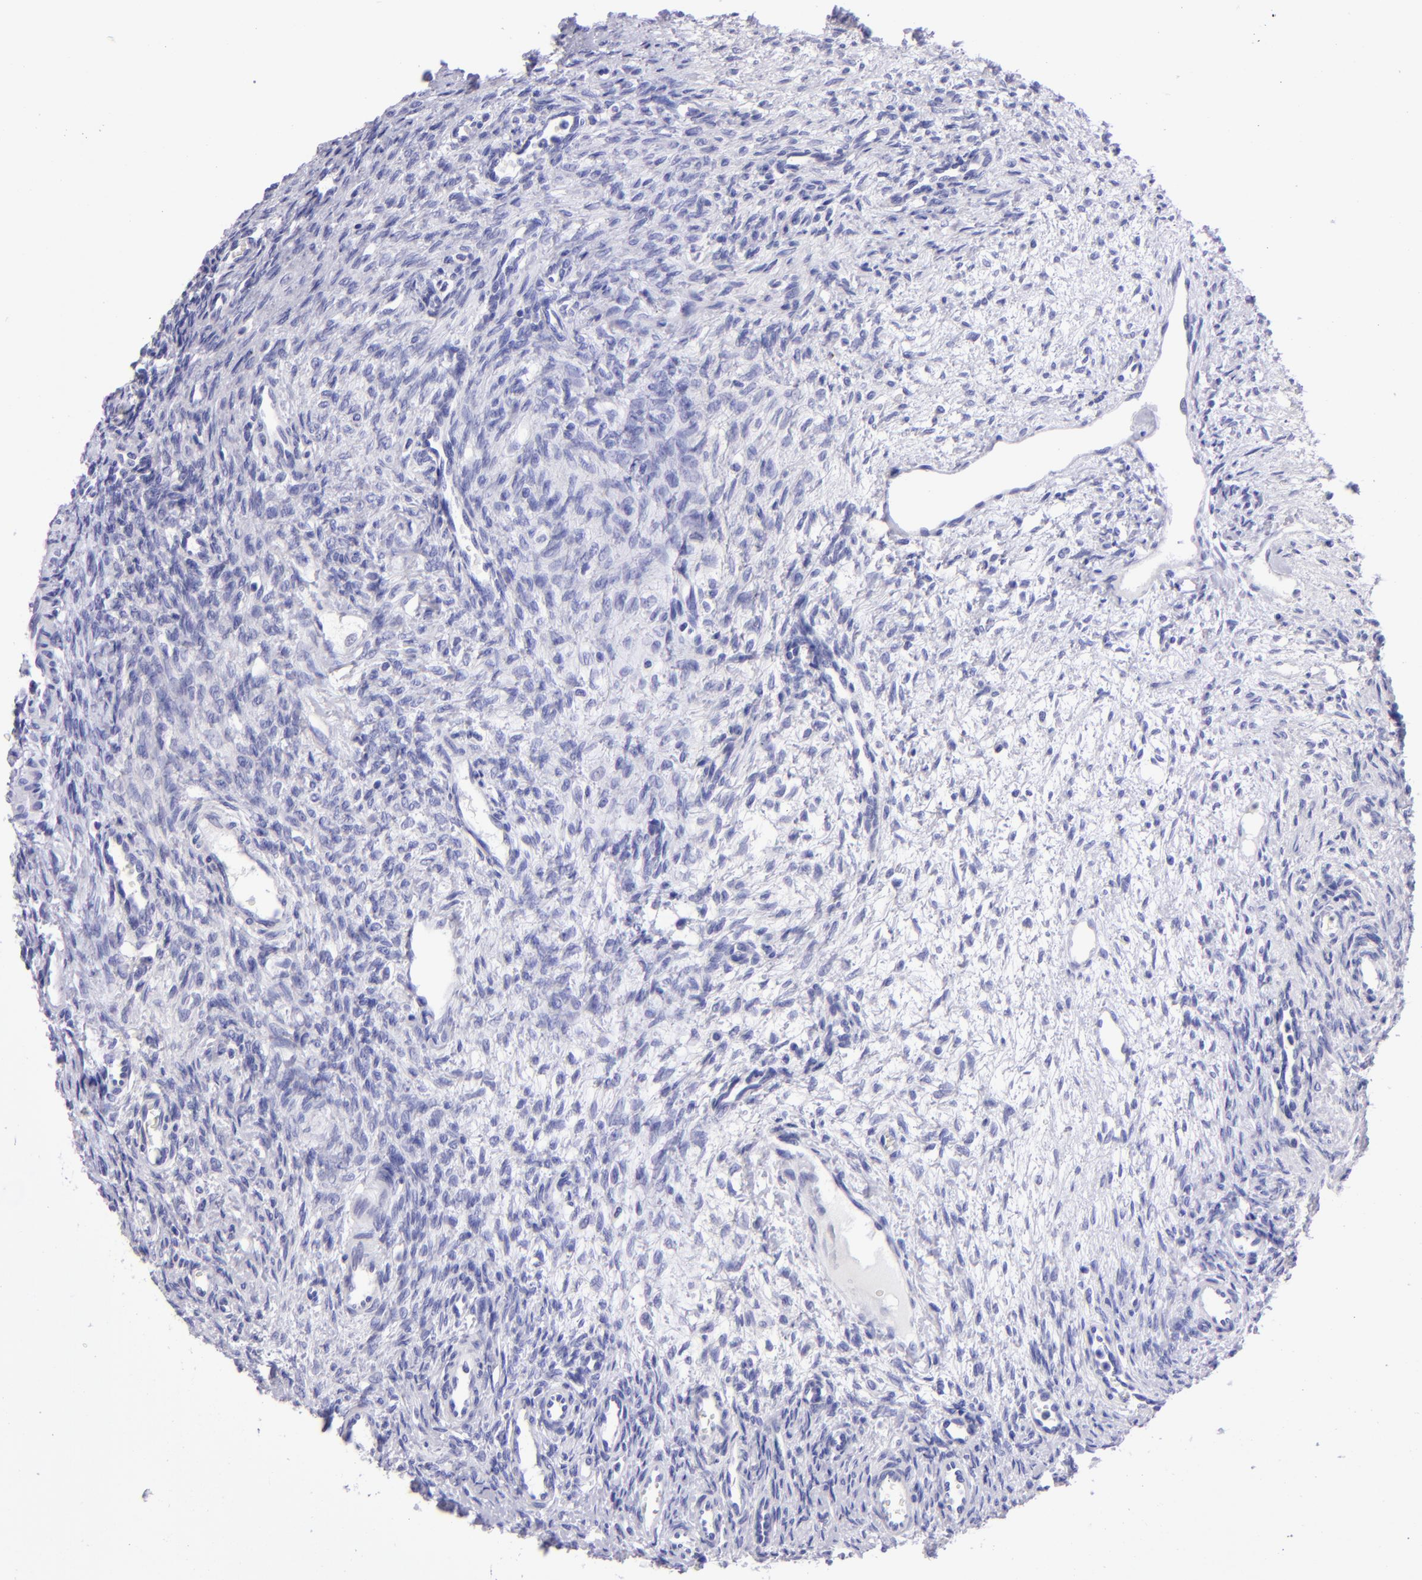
{"staining": {"intensity": "negative", "quantity": "none", "location": "none"}, "tissue": "ovary", "cell_type": "Ovarian stroma cells", "image_type": "normal", "snomed": [{"axis": "morphology", "description": "Normal tissue, NOS"}, {"axis": "topography", "description": "Ovary"}], "caption": "Human ovary stained for a protein using IHC displays no staining in ovarian stroma cells.", "gene": "TYRP1", "patient": {"sex": "female", "age": 33}}